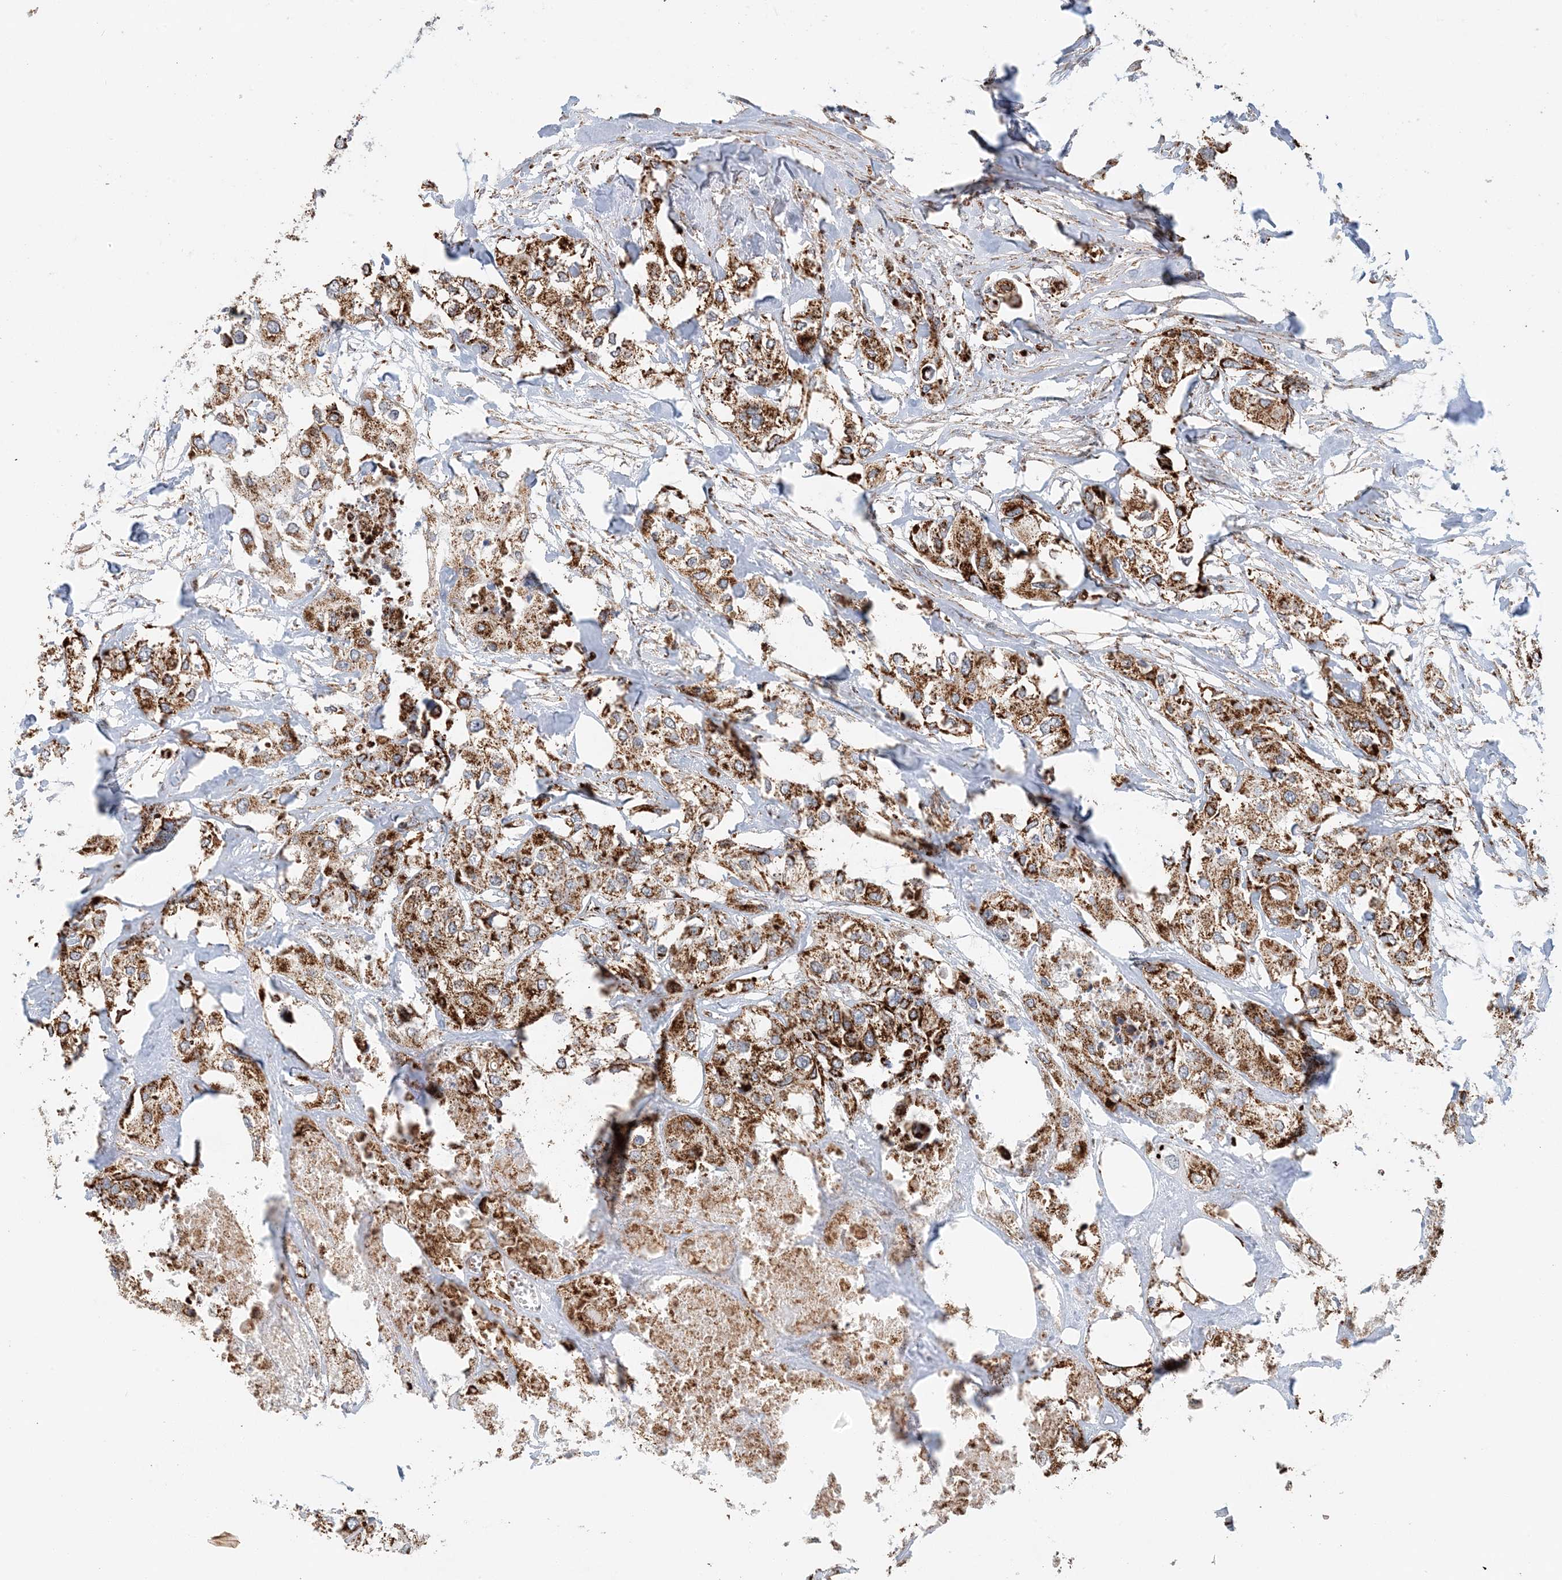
{"staining": {"intensity": "strong", "quantity": ">75%", "location": "cytoplasmic/membranous"}, "tissue": "urothelial cancer", "cell_type": "Tumor cells", "image_type": "cancer", "snomed": [{"axis": "morphology", "description": "Urothelial carcinoma, High grade"}, {"axis": "topography", "description": "Urinary bladder"}], "caption": "This is a photomicrograph of IHC staining of high-grade urothelial carcinoma, which shows strong positivity in the cytoplasmic/membranous of tumor cells.", "gene": "MAN1A1", "patient": {"sex": "male", "age": 64}}